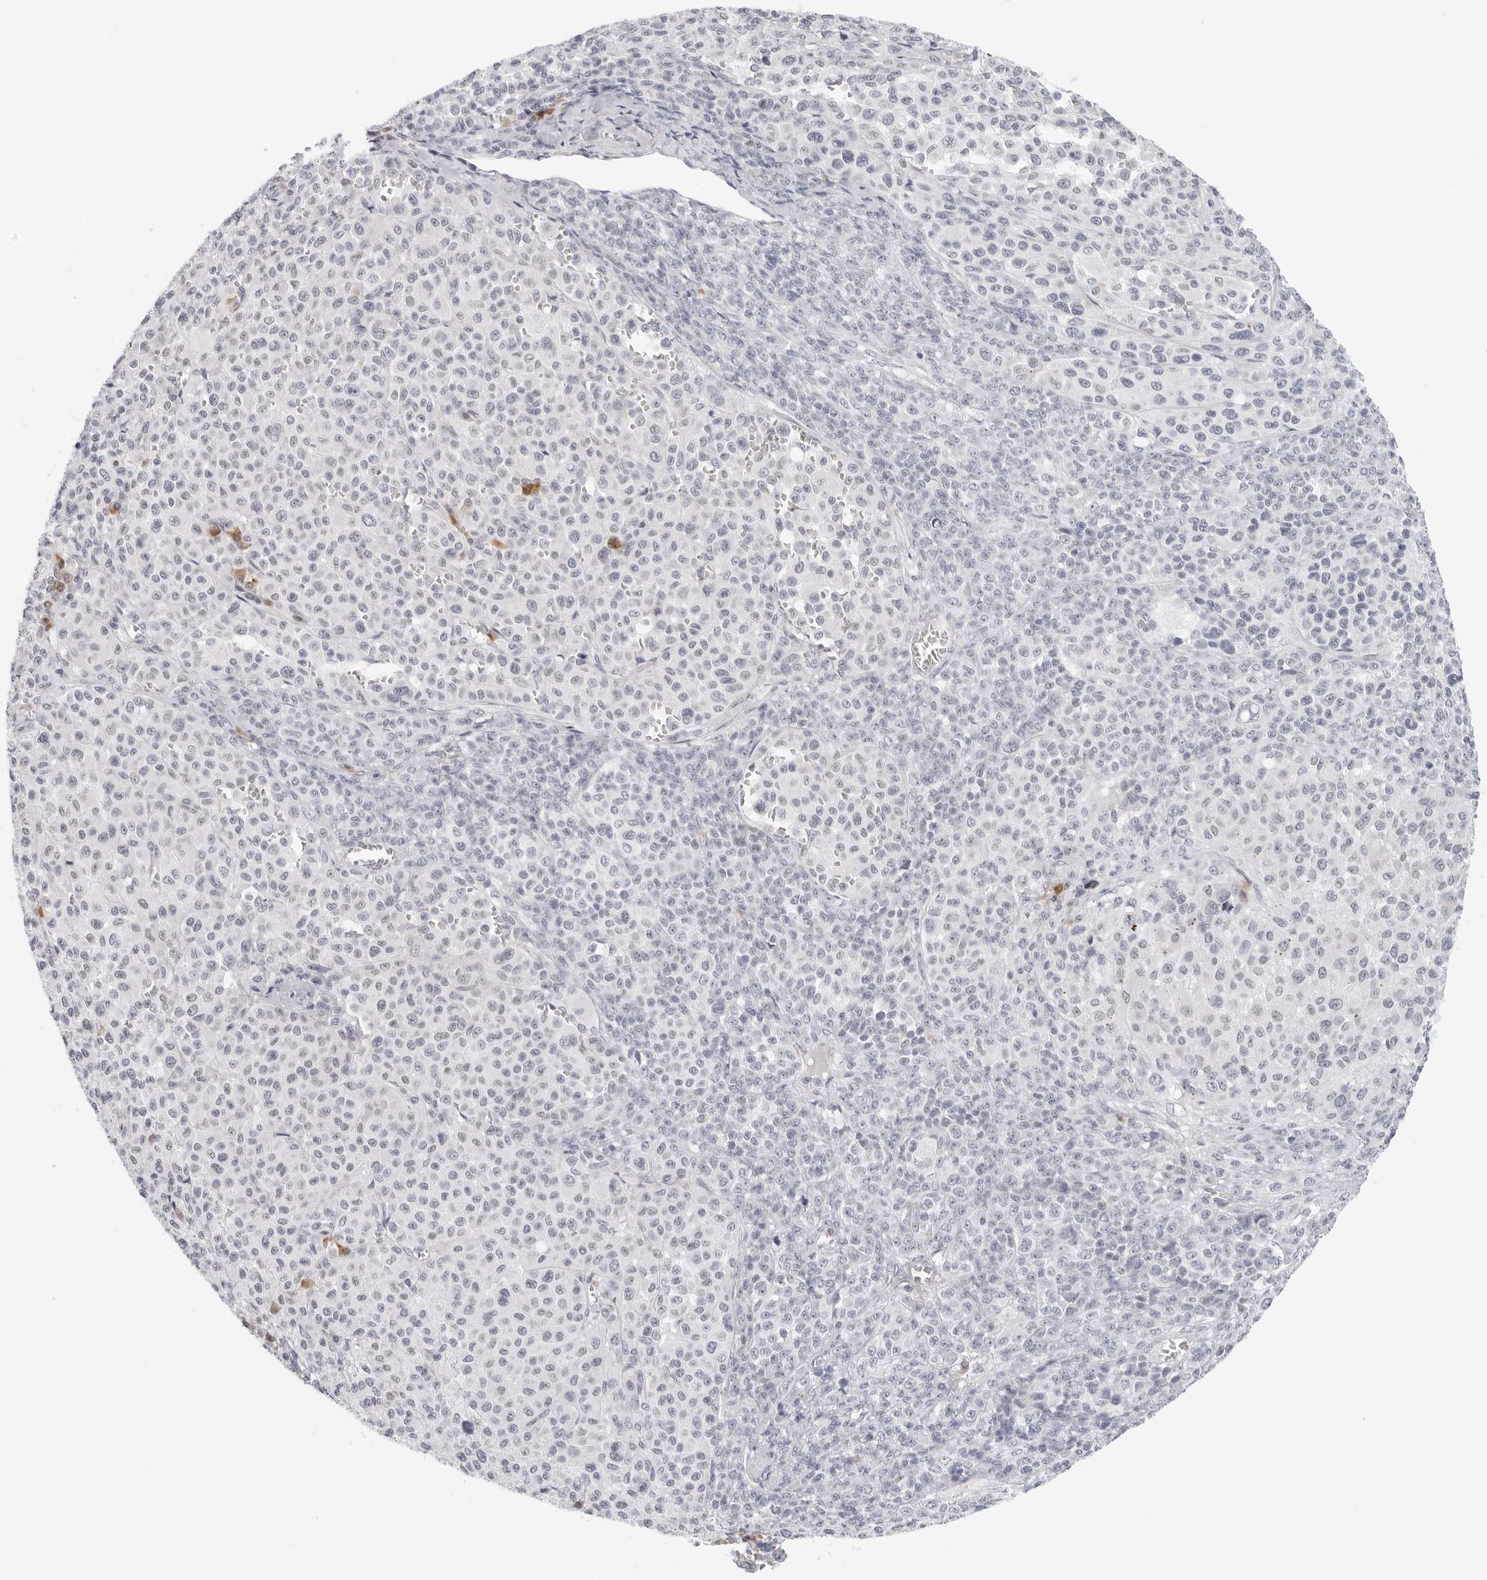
{"staining": {"intensity": "negative", "quantity": "none", "location": "none"}, "tissue": "melanoma", "cell_type": "Tumor cells", "image_type": "cancer", "snomed": [{"axis": "morphology", "description": "Malignant melanoma, Metastatic site"}, {"axis": "topography", "description": "Skin"}], "caption": "The photomicrograph exhibits no staining of tumor cells in malignant melanoma (metastatic site).", "gene": "EDN2", "patient": {"sex": "female", "age": 74}}